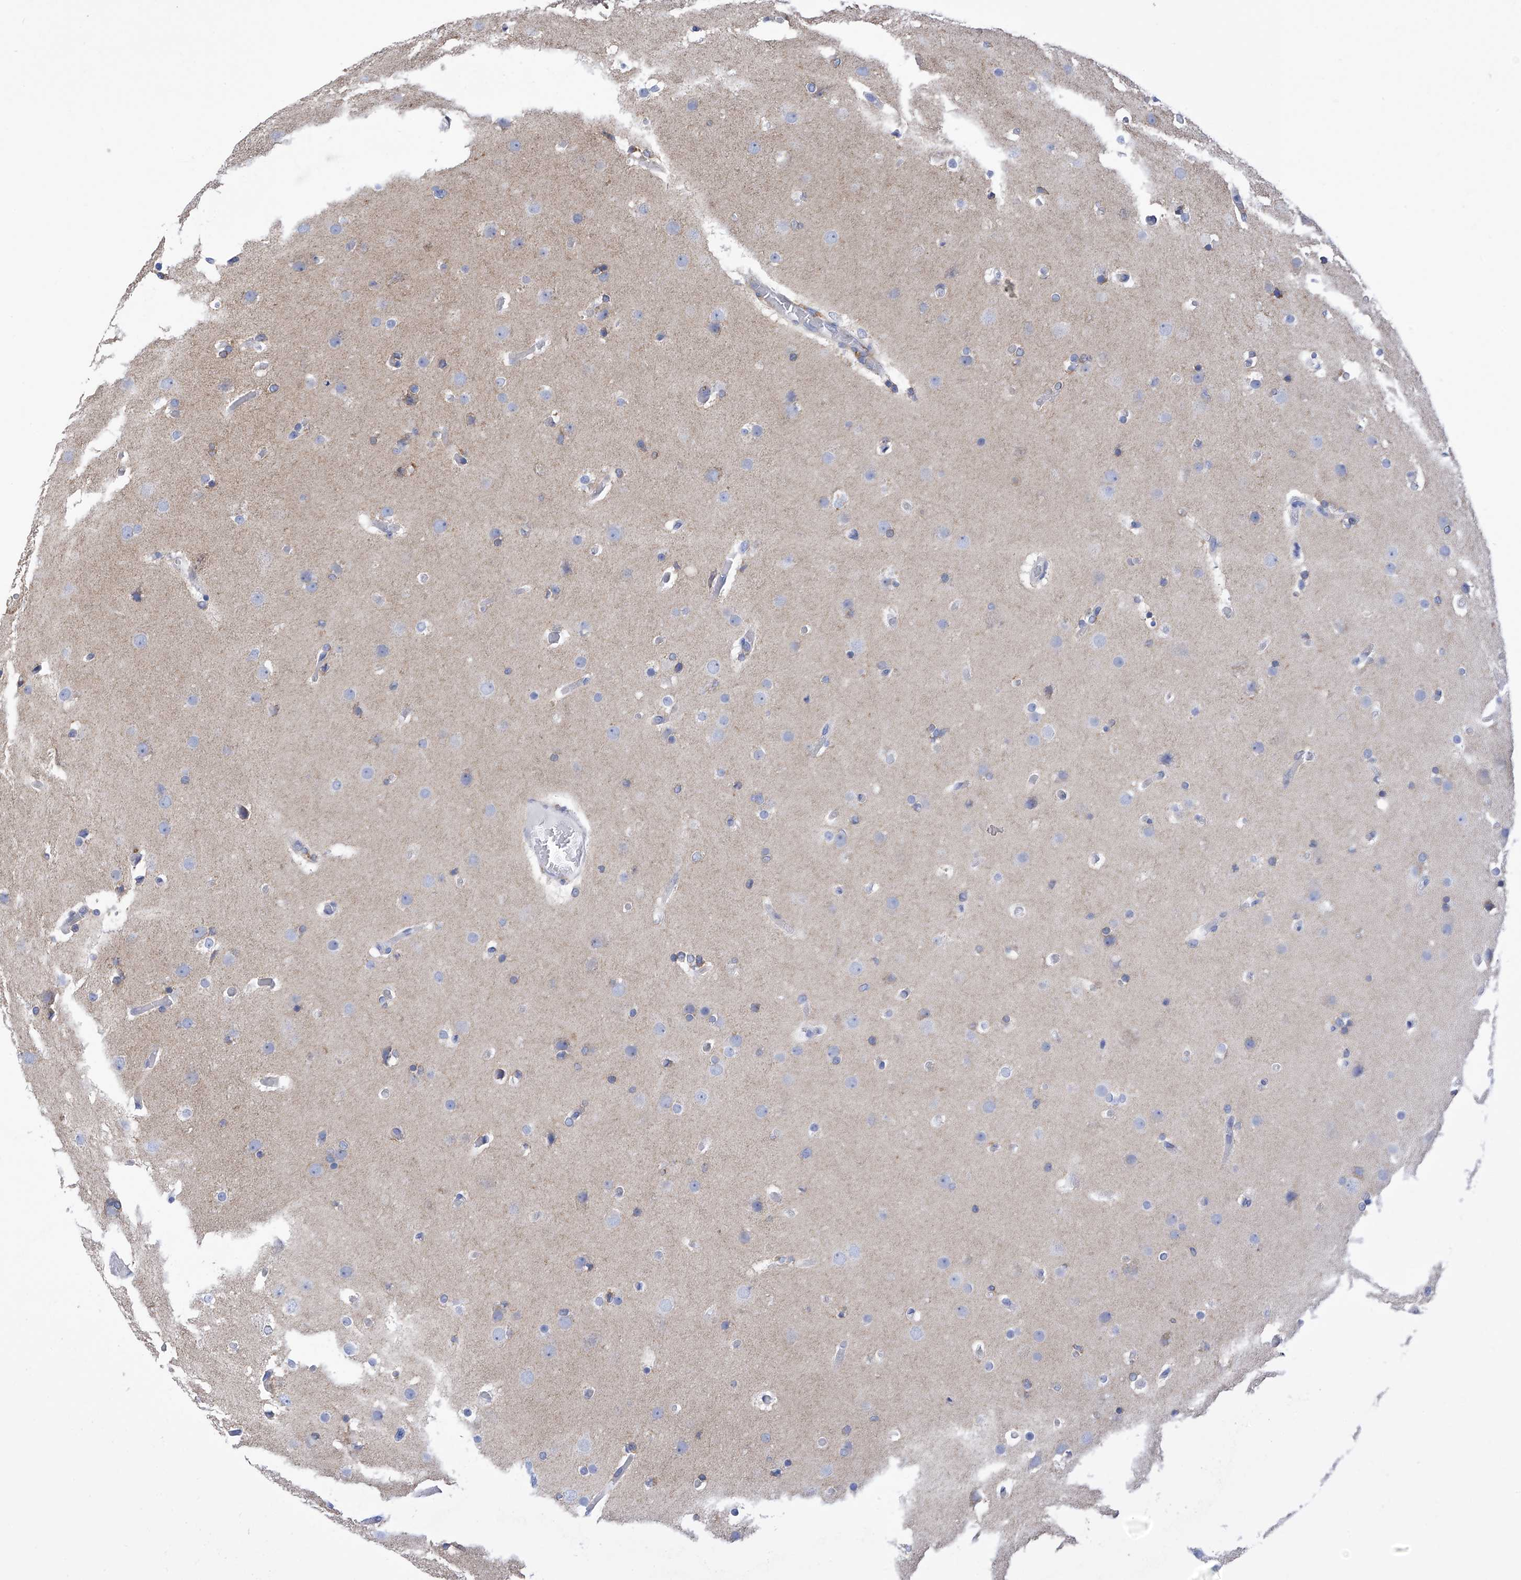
{"staining": {"intensity": "negative", "quantity": "none", "location": "none"}, "tissue": "glioma", "cell_type": "Tumor cells", "image_type": "cancer", "snomed": [{"axis": "morphology", "description": "Glioma, malignant, High grade"}, {"axis": "topography", "description": "Cerebral cortex"}], "caption": "This is a image of immunohistochemistry (IHC) staining of glioma, which shows no positivity in tumor cells.", "gene": "P2RX7", "patient": {"sex": "female", "age": 36}}